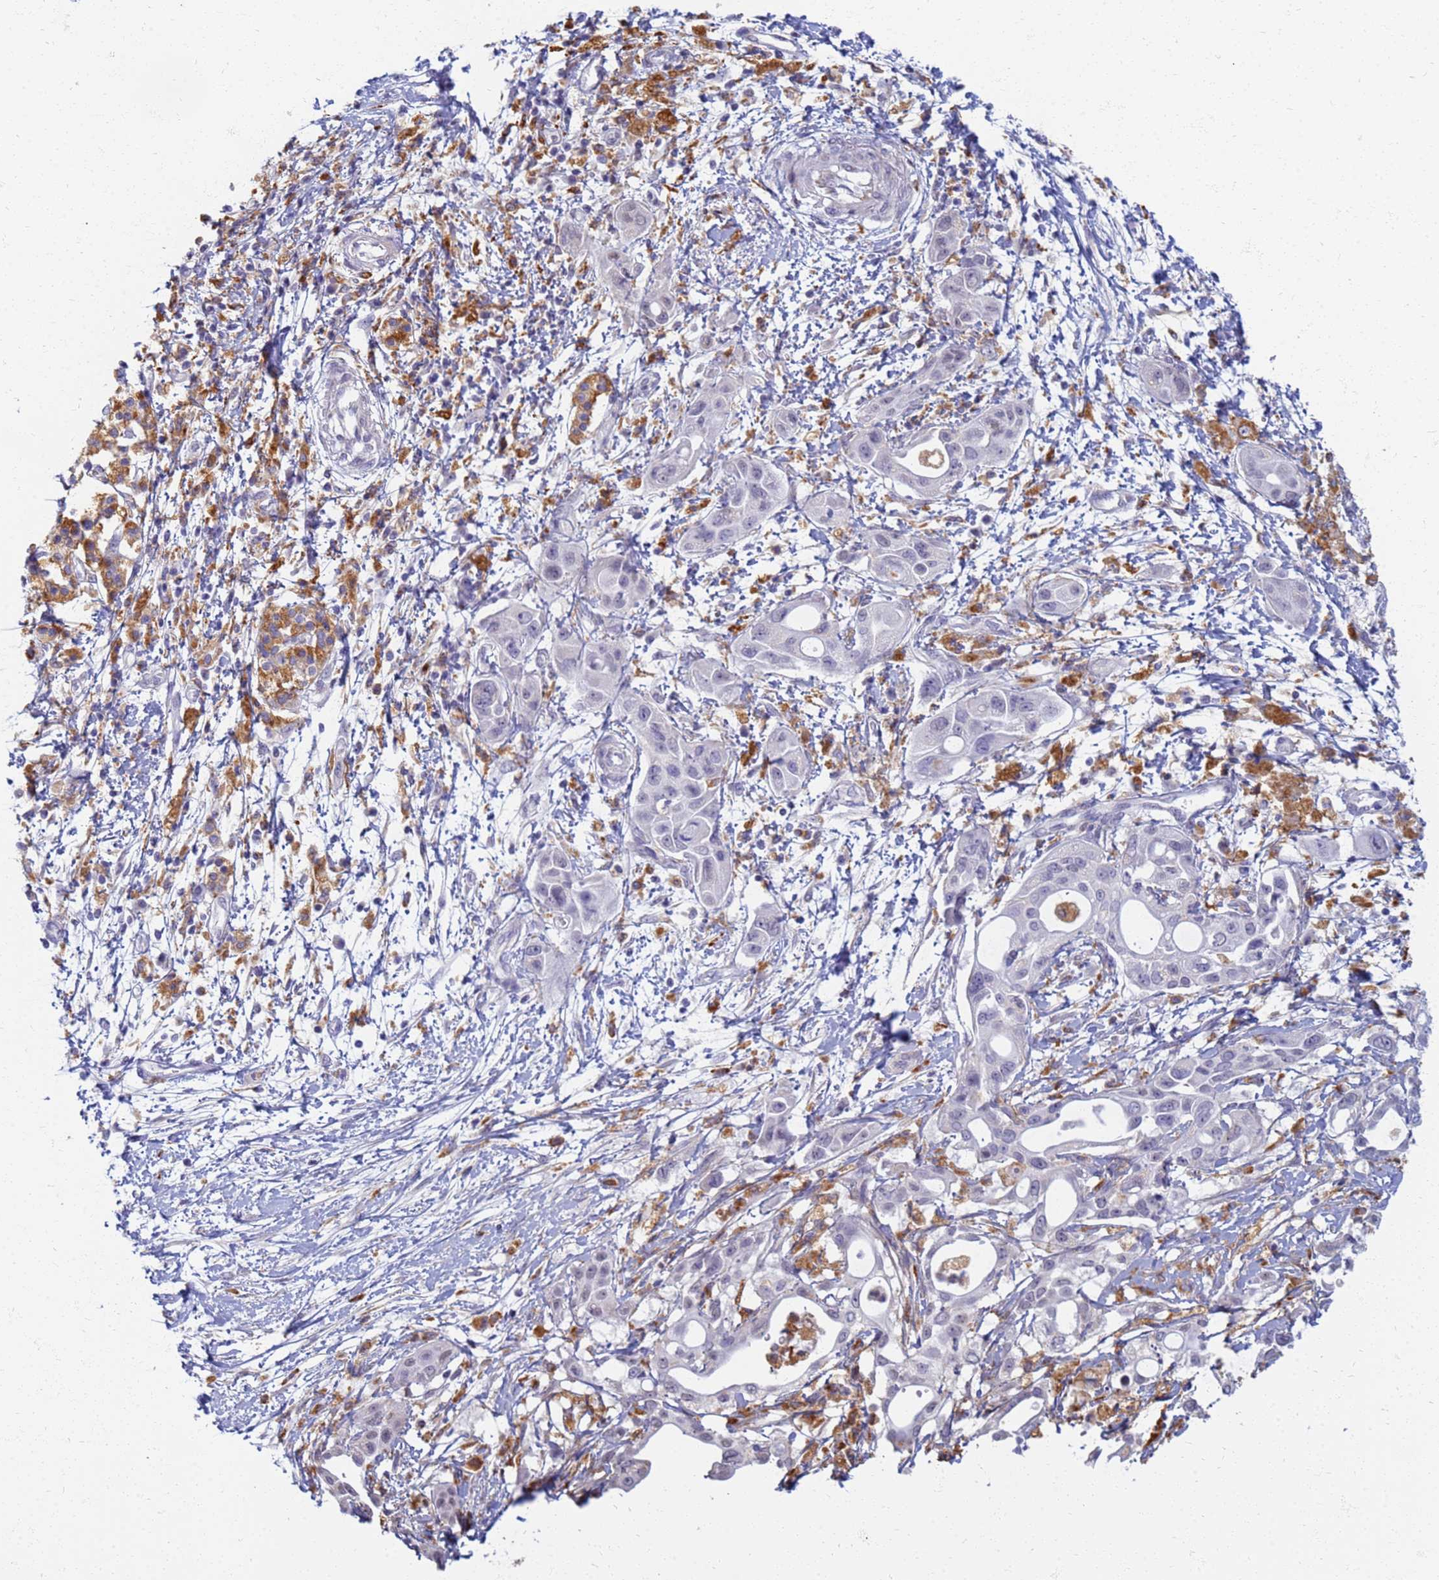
{"staining": {"intensity": "negative", "quantity": "none", "location": "none"}, "tissue": "pancreatic cancer", "cell_type": "Tumor cells", "image_type": "cancer", "snomed": [{"axis": "morphology", "description": "Adenocarcinoma, NOS"}, {"axis": "topography", "description": "Pancreas"}], "caption": "DAB (3,3'-diaminobenzidine) immunohistochemical staining of human adenocarcinoma (pancreatic) shows no significant staining in tumor cells.", "gene": "ATP6V1E1", "patient": {"sex": "male", "age": 68}}